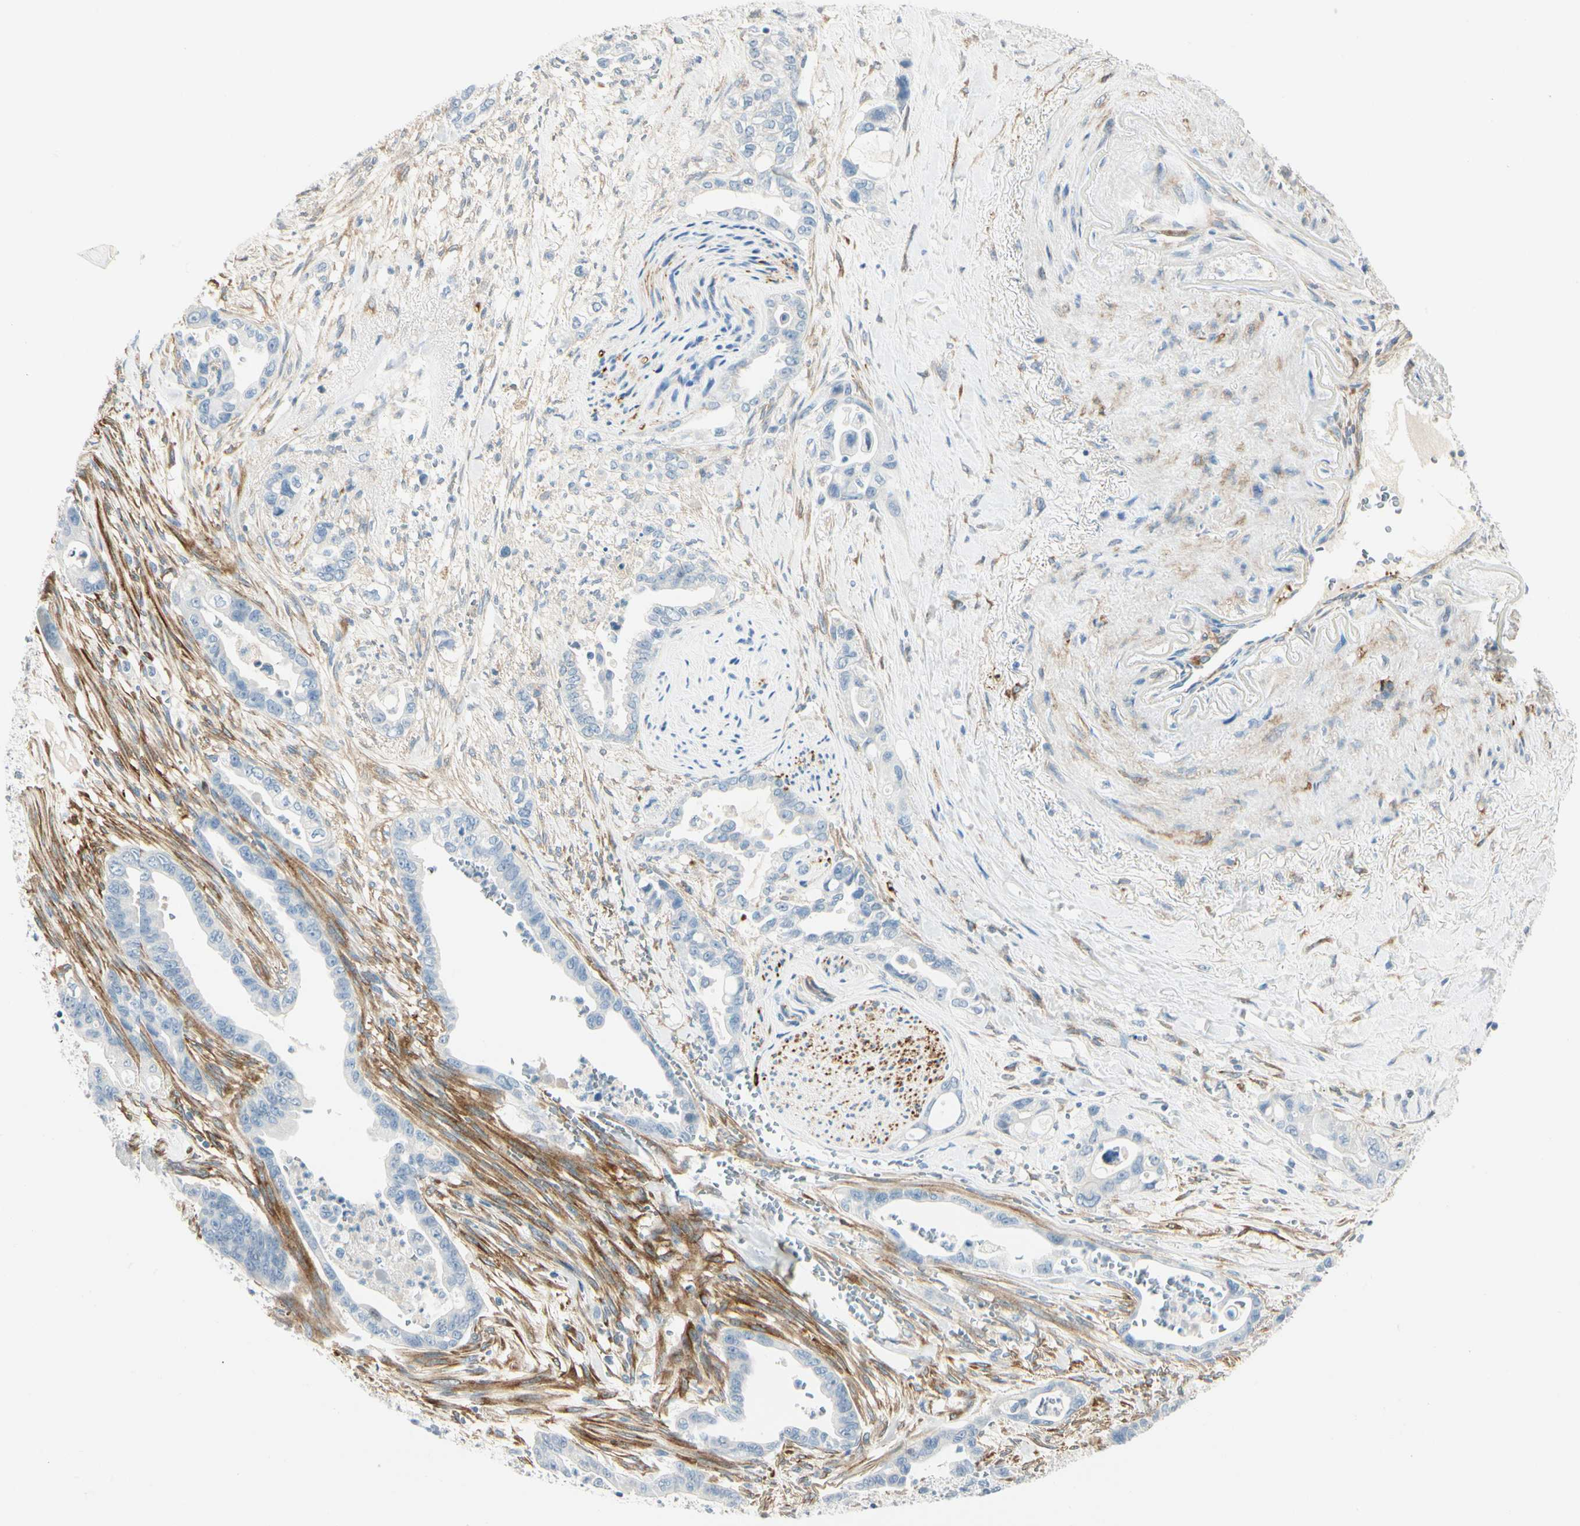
{"staining": {"intensity": "negative", "quantity": "none", "location": "none"}, "tissue": "pancreatic cancer", "cell_type": "Tumor cells", "image_type": "cancer", "snomed": [{"axis": "morphology", "description": "Adenocarcinoma, NOS"}, {"axis": "topography", "description": "Pancreas"}], "caption": "The immunohistochemistry histopathology image has no significant positivity in tumor cells of pancreatic adenocarcinoma tissue.", "gene": "AMPH", "patient": {"sex": "male", "age": 70}}